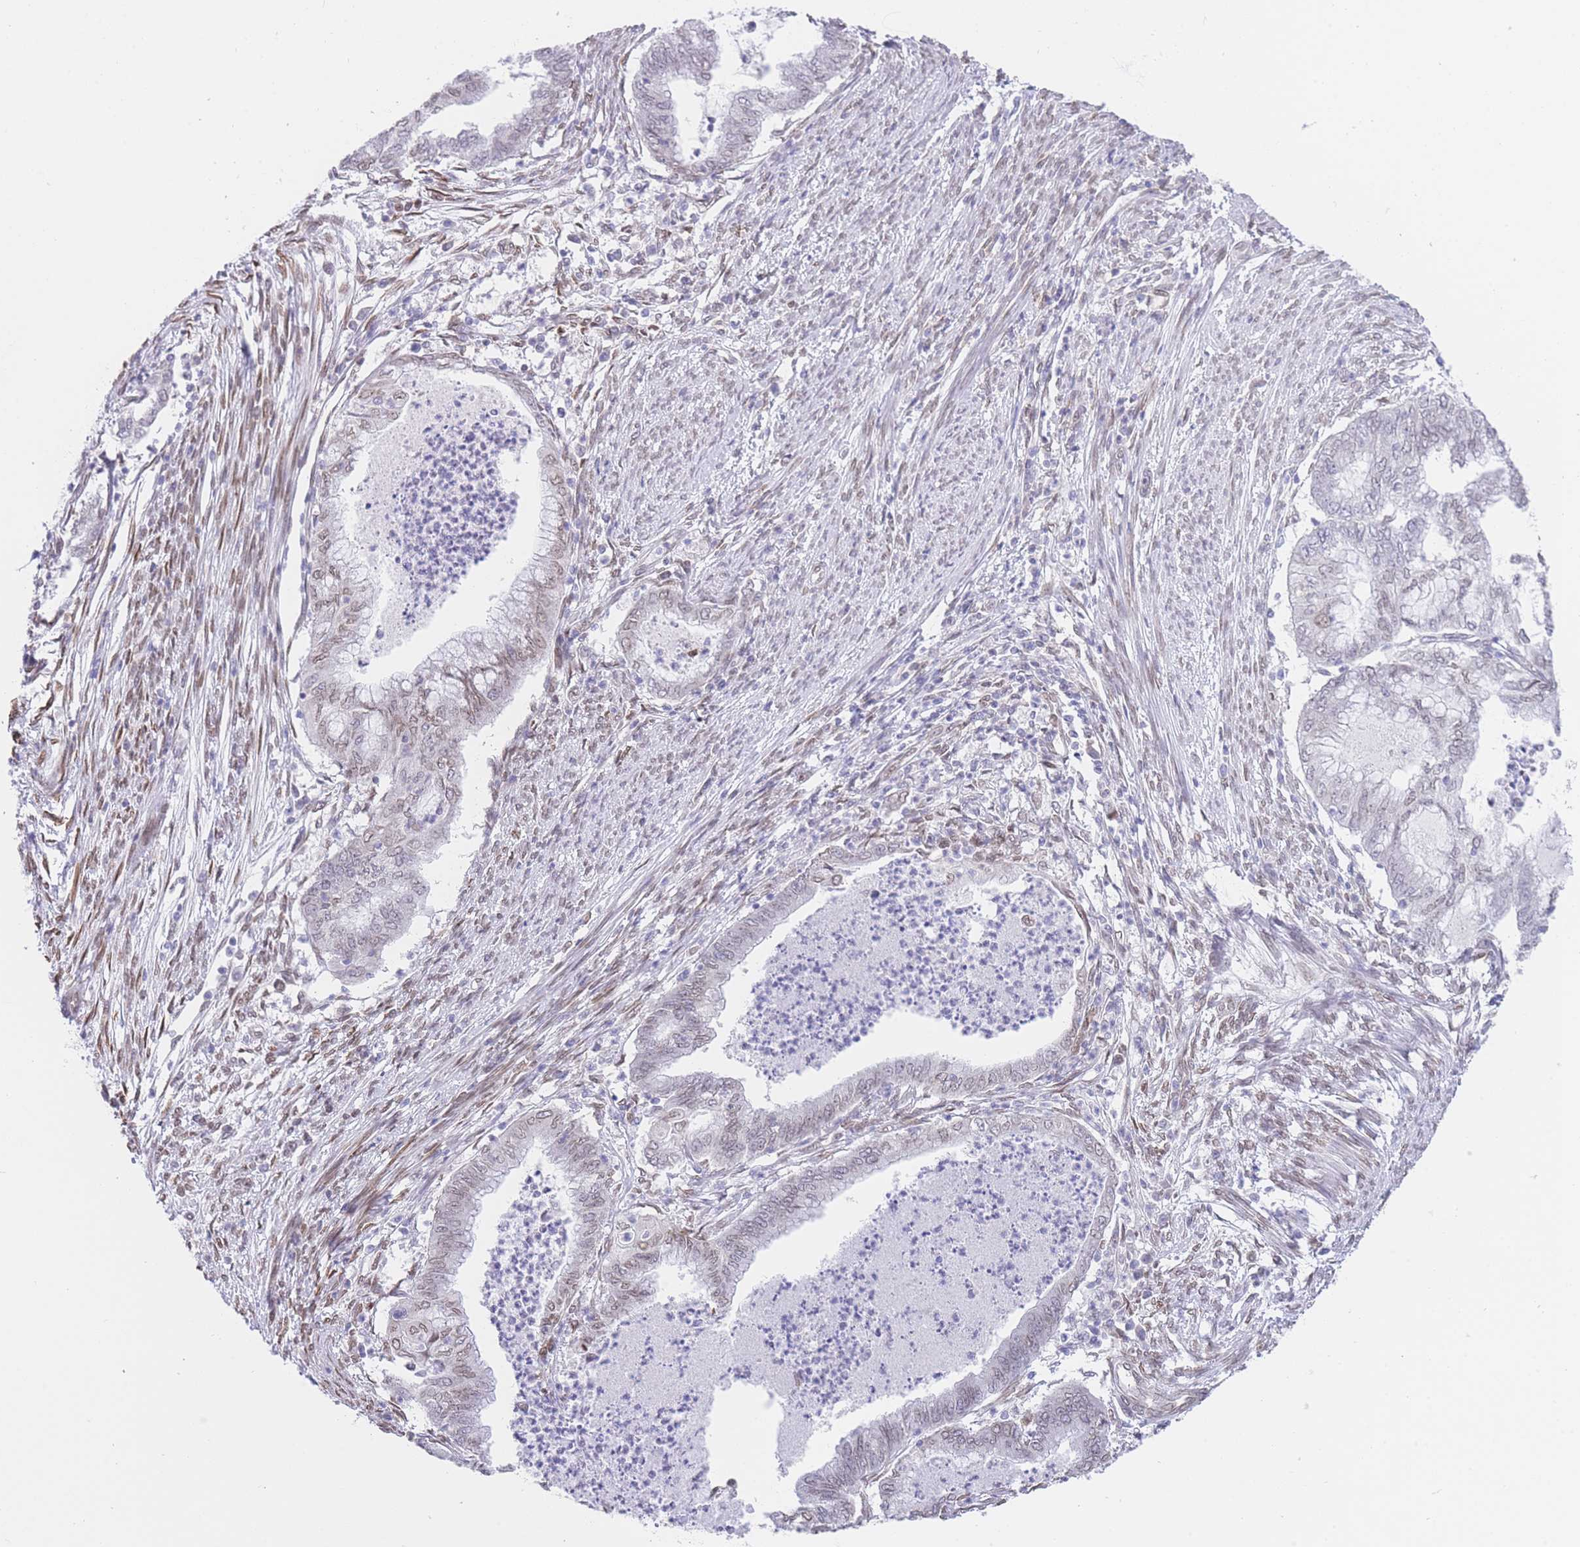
{"staining": {"intensity": "weak", "quantity": ">75%", "location": "nuclear"}, "tissue": "endometrial cancer", "cell_type": "Tumor cells", "image_type": "cancer", "snomed": [{"axis": "morphology", "description": "Adenocarcinoma, NOS"}, {"axis": "topography", "description": "Endometrium"}], "caption": "Endometrial cancer (adenocarcinoma) was stained to show a protein in brown. There is low levels of weak nuclear positivity in about >75% of tumor cells.", "gene": "OR10AD1", "patient": {"sex": "female", "age": 79}}